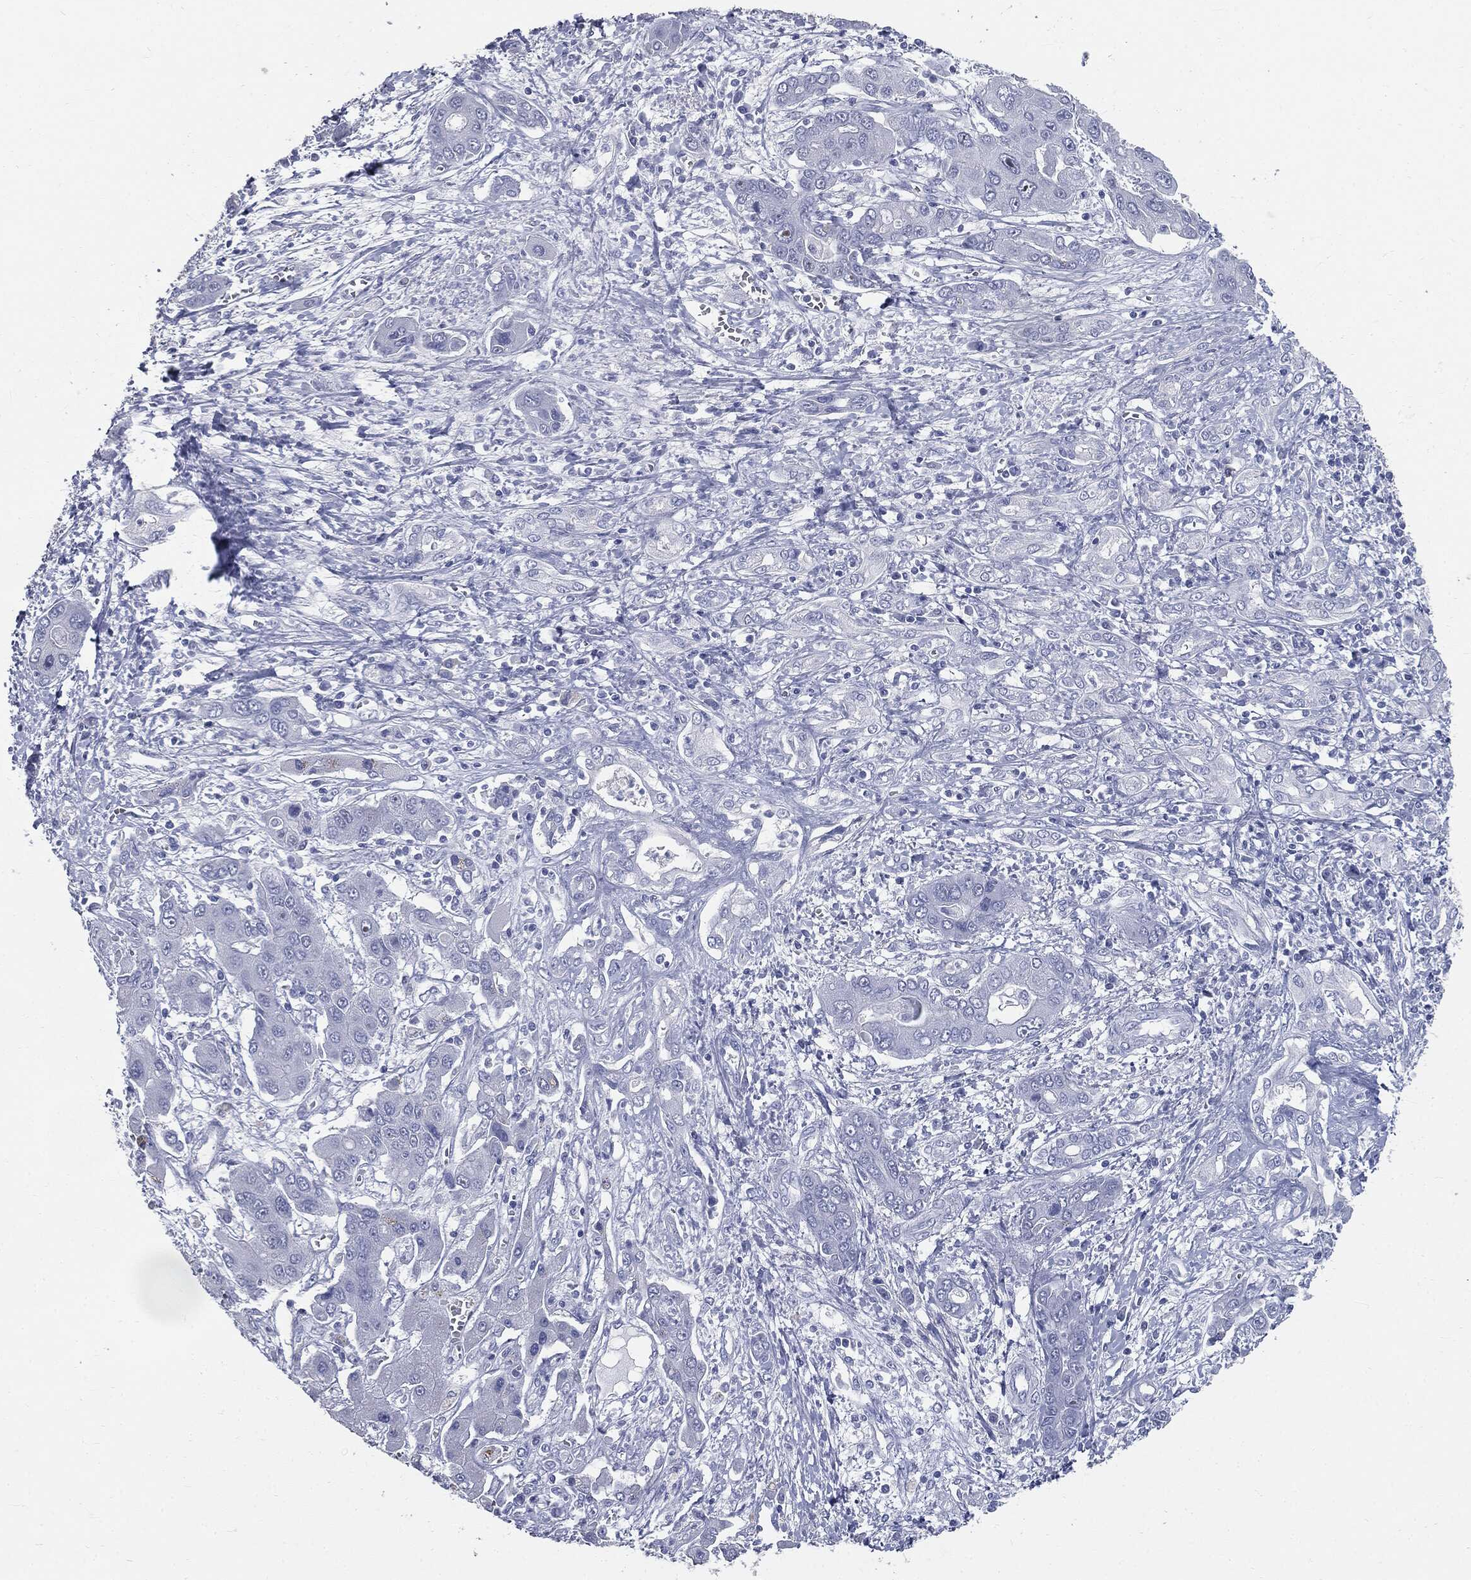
{"staining": {"intensity": "negative", "quantity": "none", "location": "none"}, "tissue": "liver cancer", "cell_type": "Tumor cells", "image_type": "cancer", "snomed": [{"axis": "morphology", "description": "Cholangiocarcinoma"}, {"axis": "topography", "description": "Liver"}], "caption": "Immunohistochemical staining of liver cholangiocarcinoma demonstrates no significant staining in tumor cells. (Stains: DAB (3,3'-diaminobenzidine) immunohistochemistry with hematoxylin counter stain, Microscopy: brightfield microscopy at high magnification).", "gene": "CUZD1", "patient": {"sex": "male", "age": 67}}